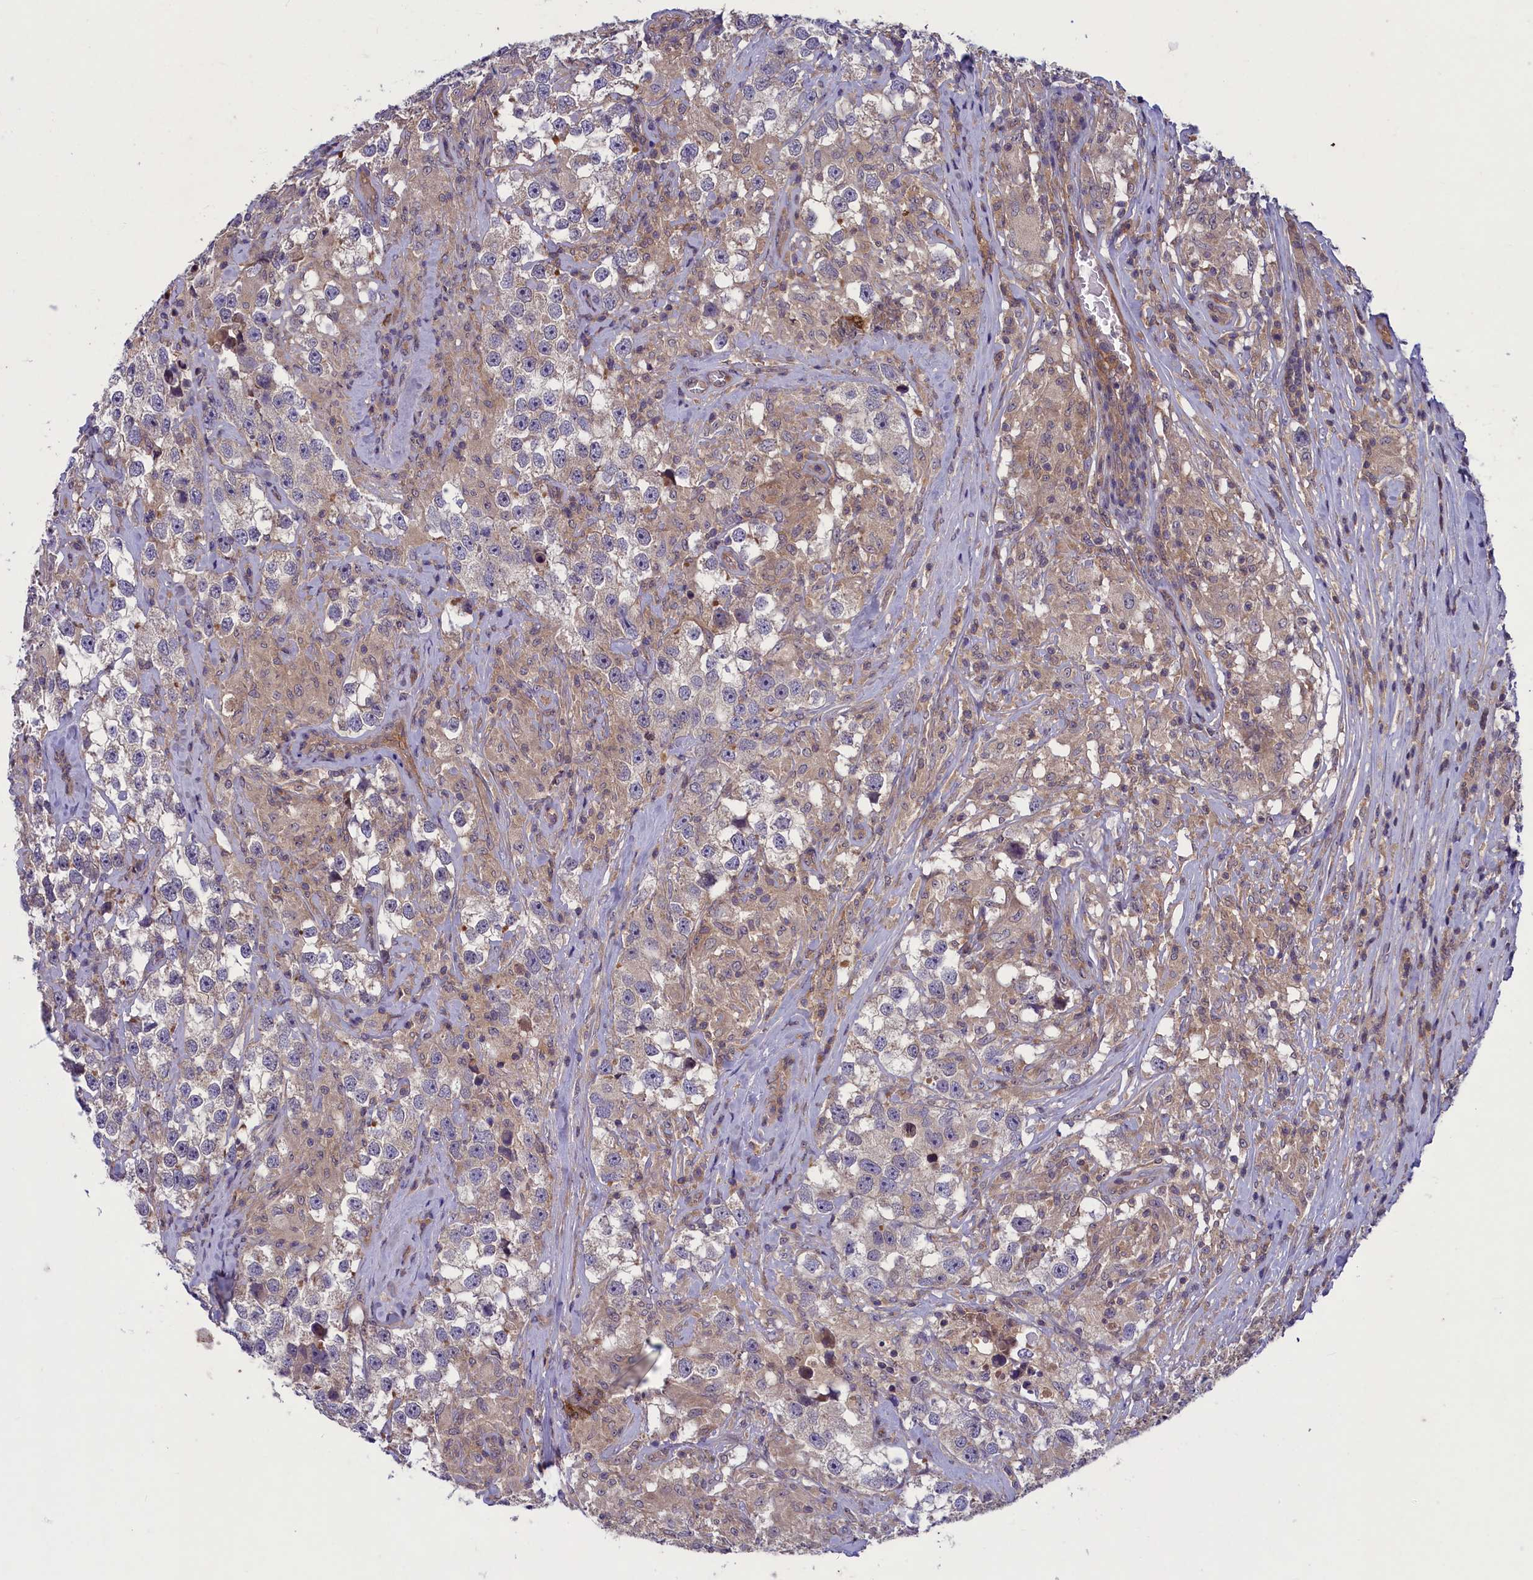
{"staining": {"intensity": "weak", "quantity": "25%-75%", "location": "cytoplasmic/membranous"}, "tissue": "testis cancer", "cell_type": "Tumor cells", "image_type": "cancer", "snomed": [{"axis": "morphology", "description": "Seminoma, NOS"}, {"axis": "topography", "description": "Testis"}], "caption": "Testis cancer stained for a protein displays weak cytoplasmic/membranous positivity in tumor cells.", "gene": "NUBP1", "patient": {"sex": "male", "age": 46}}